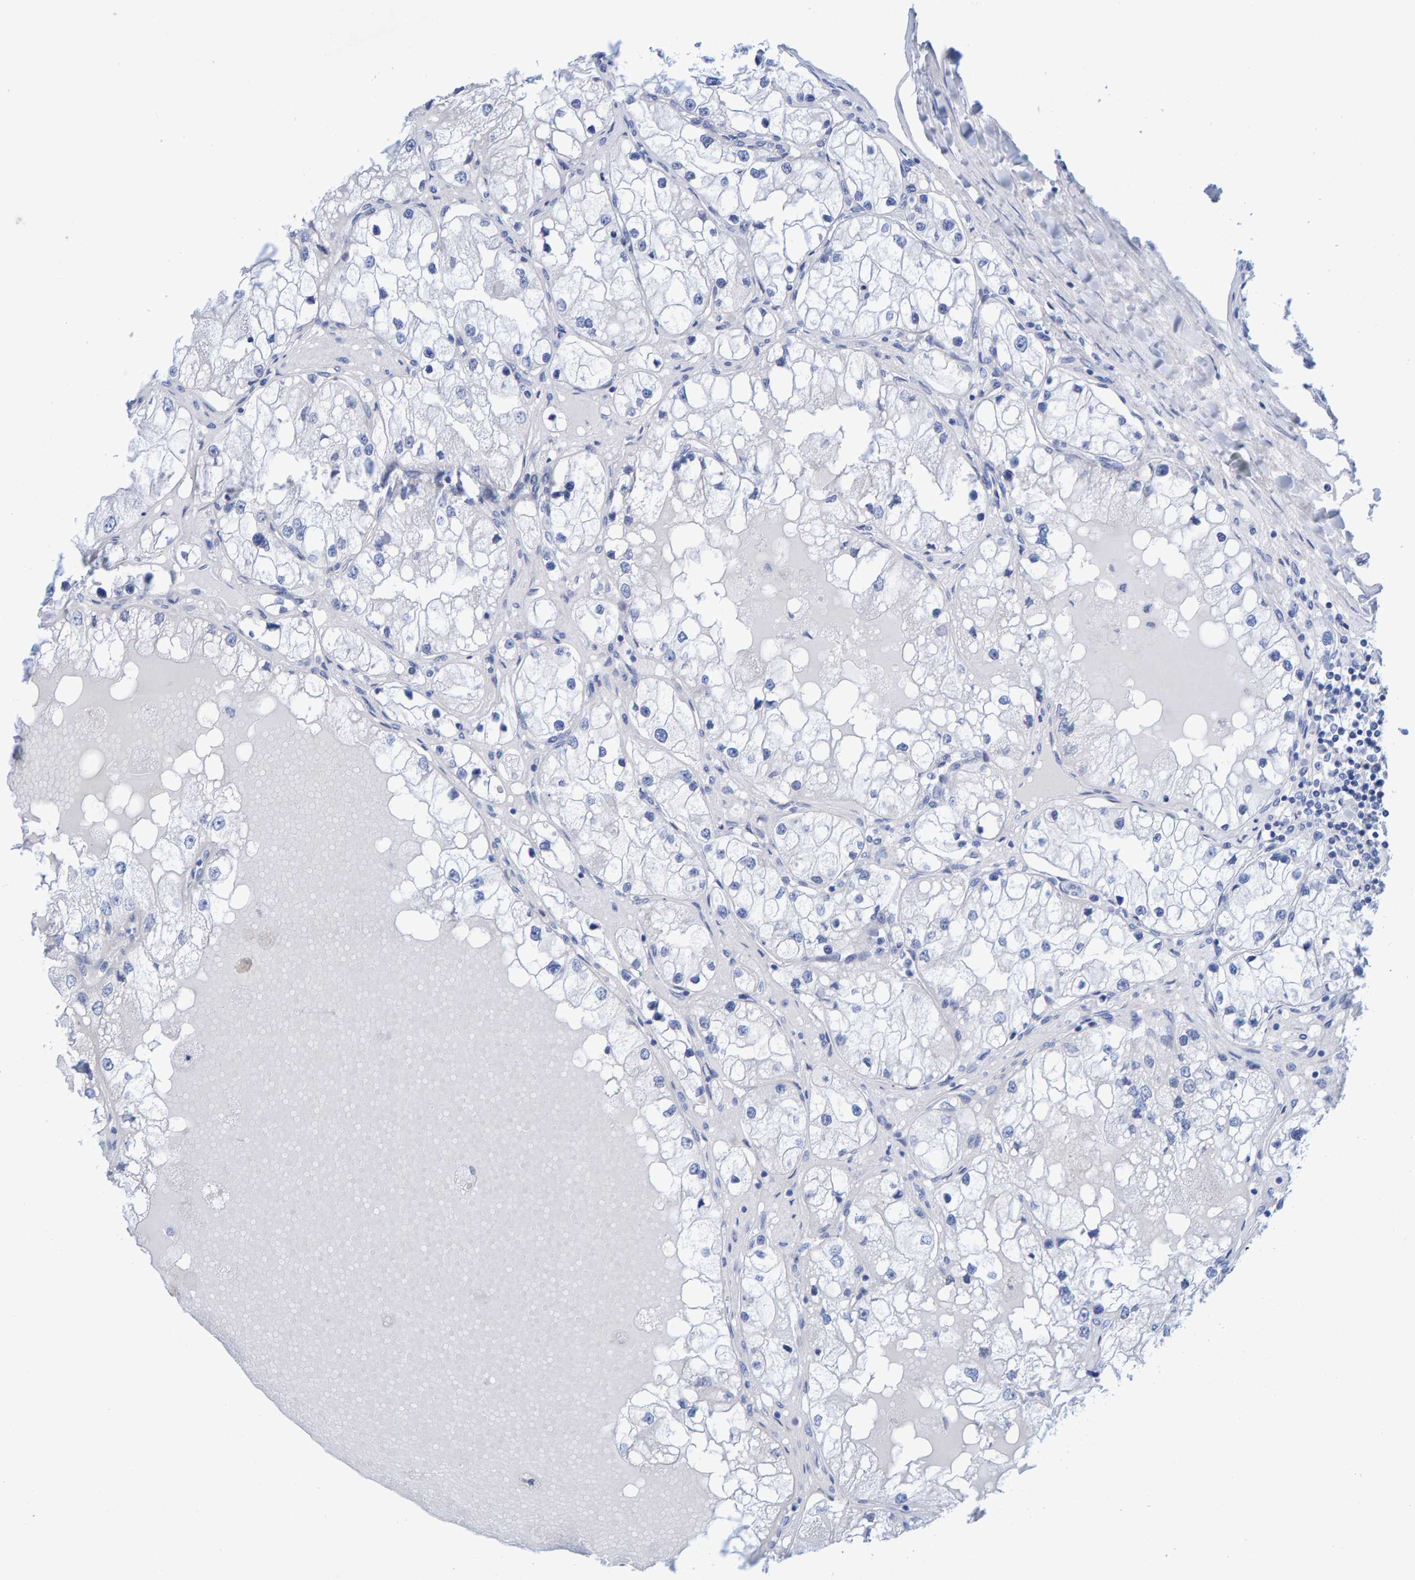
{"staining": {"intensity": "negative", "quantity": "none", "location": "none"}, "tissue": "renal cancer", "cell_type": "Tumor cells", "image_type": "cancer", "snomed": [{"axis": "morphology", "description": "Adenocarcinoma, NOS"}, {"axis": "topography", "description": "Kidney"}], "caption": "Tumor cells are negative for protein expression in human renal cancer.", "gene": "JAKMIP3", "patient": {"sex": "male", "age": 68}}